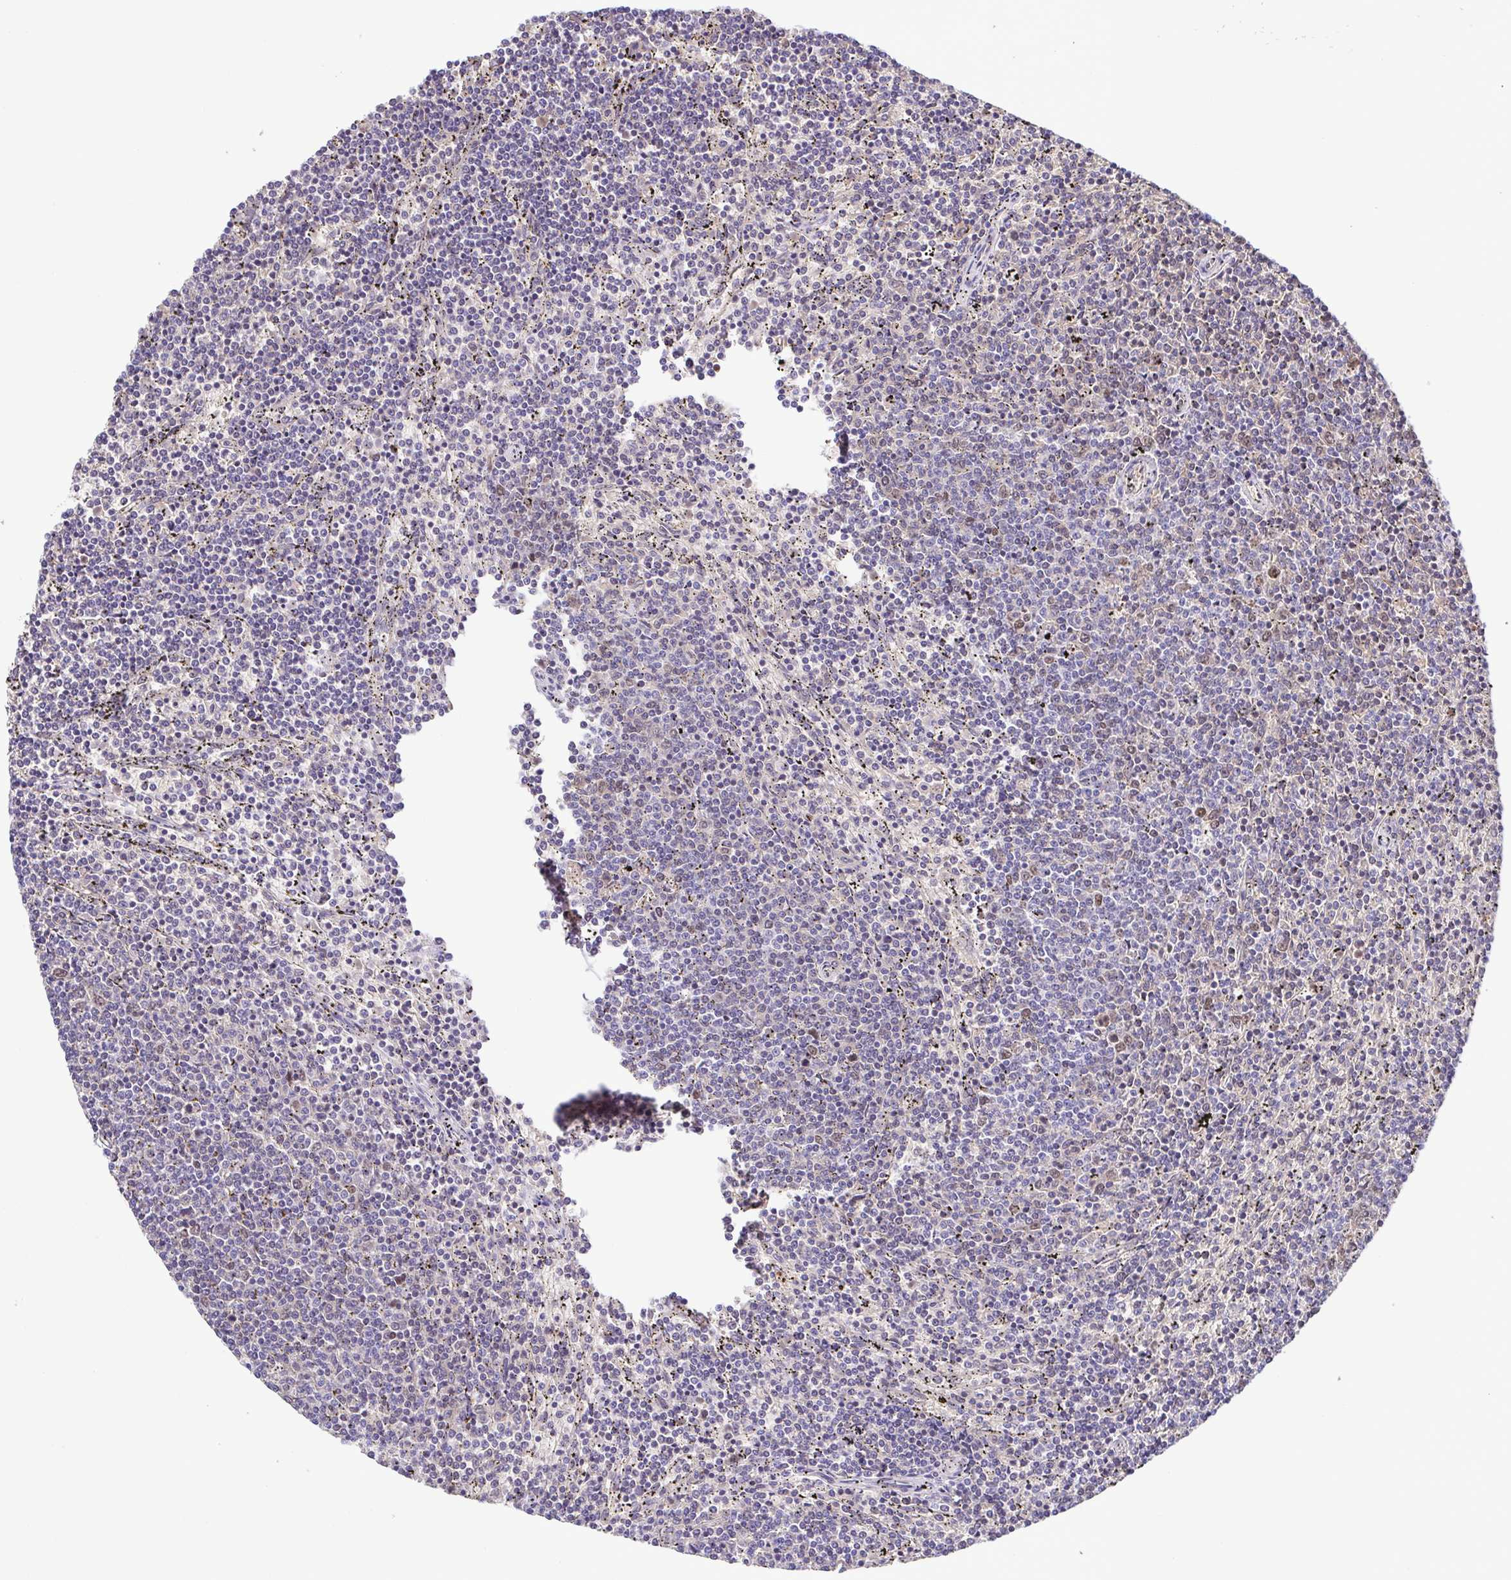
{"staining": {"intensity": "negative", "quantity": "none", "location": "none"}, "tissue": "lymphoma", "cell_type": "Tumor cells", "image_type": "cancer", "snomed": [{"axis": "morphology", "description": "Malignant lymphoma, non-Hodgkin's type, Low grade"}, {"axis": "topography", "description": "Spleen"}], "caption": "The micrograph exhibits no staining of tumor cells in lymphoma.", "gene": "TIPIN", "patient": {"sex": "female", "age": 50}}